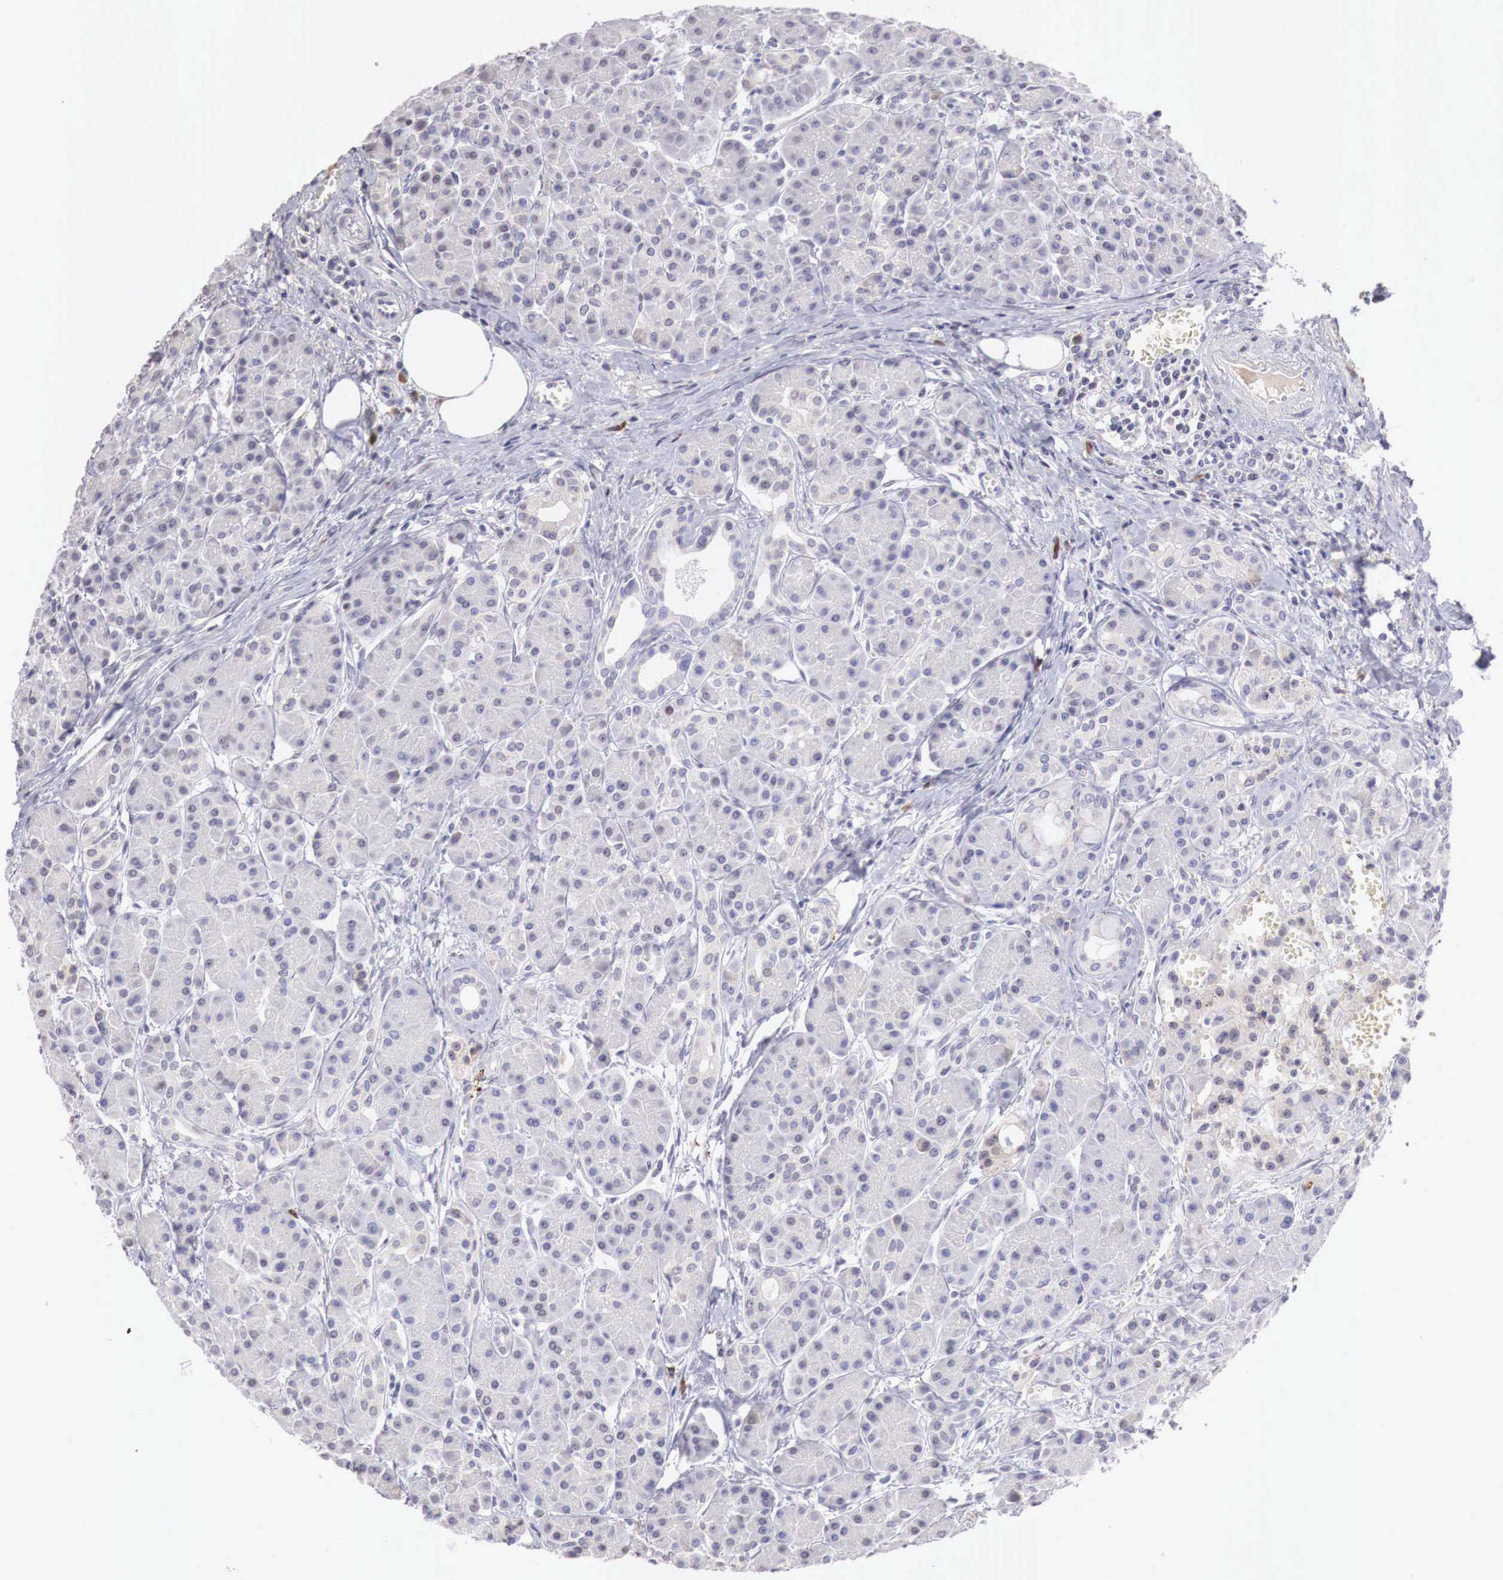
{"staining": {"intensity": "negative", "quantity": "none", "location": "none"}, "tissue": "pancreas", "cell_type": "Exocrine glandular cells", "image_type": "normal", "snomed": [{"axis": "morphology", "description": "Normal tissue, NOS"}, {"axis": "topography", "description": "Pancreas"}], "caption": "The IHC histopathology image has no significant positivity in exocrine glandular cells of pancreas.", "gene": "XPNPEP2", "patient": {"sex": "male", "age": 73}}